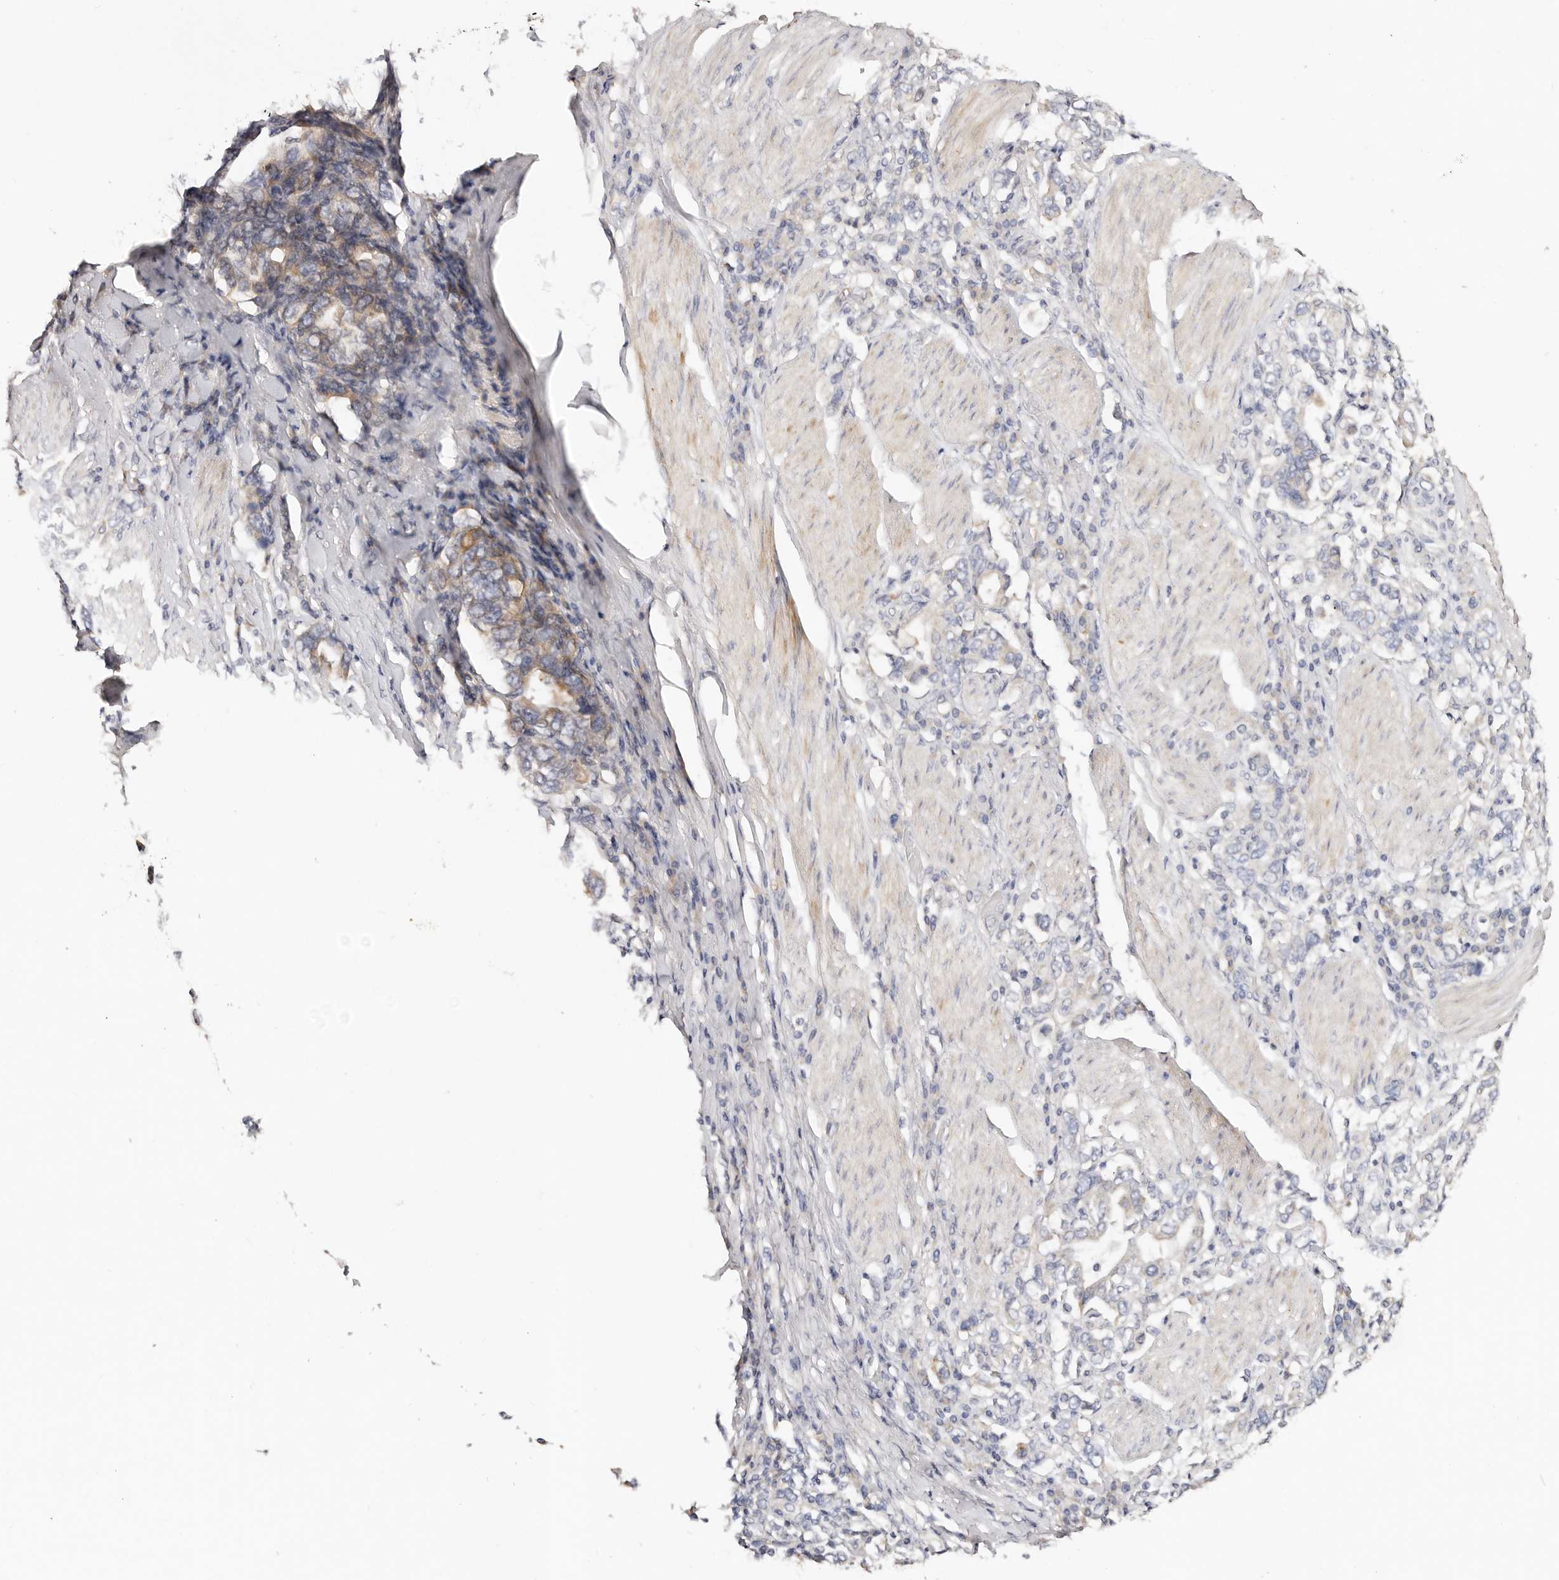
{"staining": {"intensity": "weak", "quantity": "<25%", "location": "cytoplasmic/membranous"}, "tissue": "stomach cancer", "cell_type": "Tumor cells", "image_type": "cancer", "snomed": [{"axis": "morphology", "description": "Adenocarcinoma, NOS"}, {"axis": "topography", "description": "Stomach, upper"}], "caption": "Immunohistochemistry photomicrograph of neoplastic tissue: stomach adenocarcinoma stained with DAB (3,3'-diaminobenzidine) shows no significant protein staining in tumor cells.", "gene": "VIPAS39", "patient": {"sex": "male", "age": 62}}